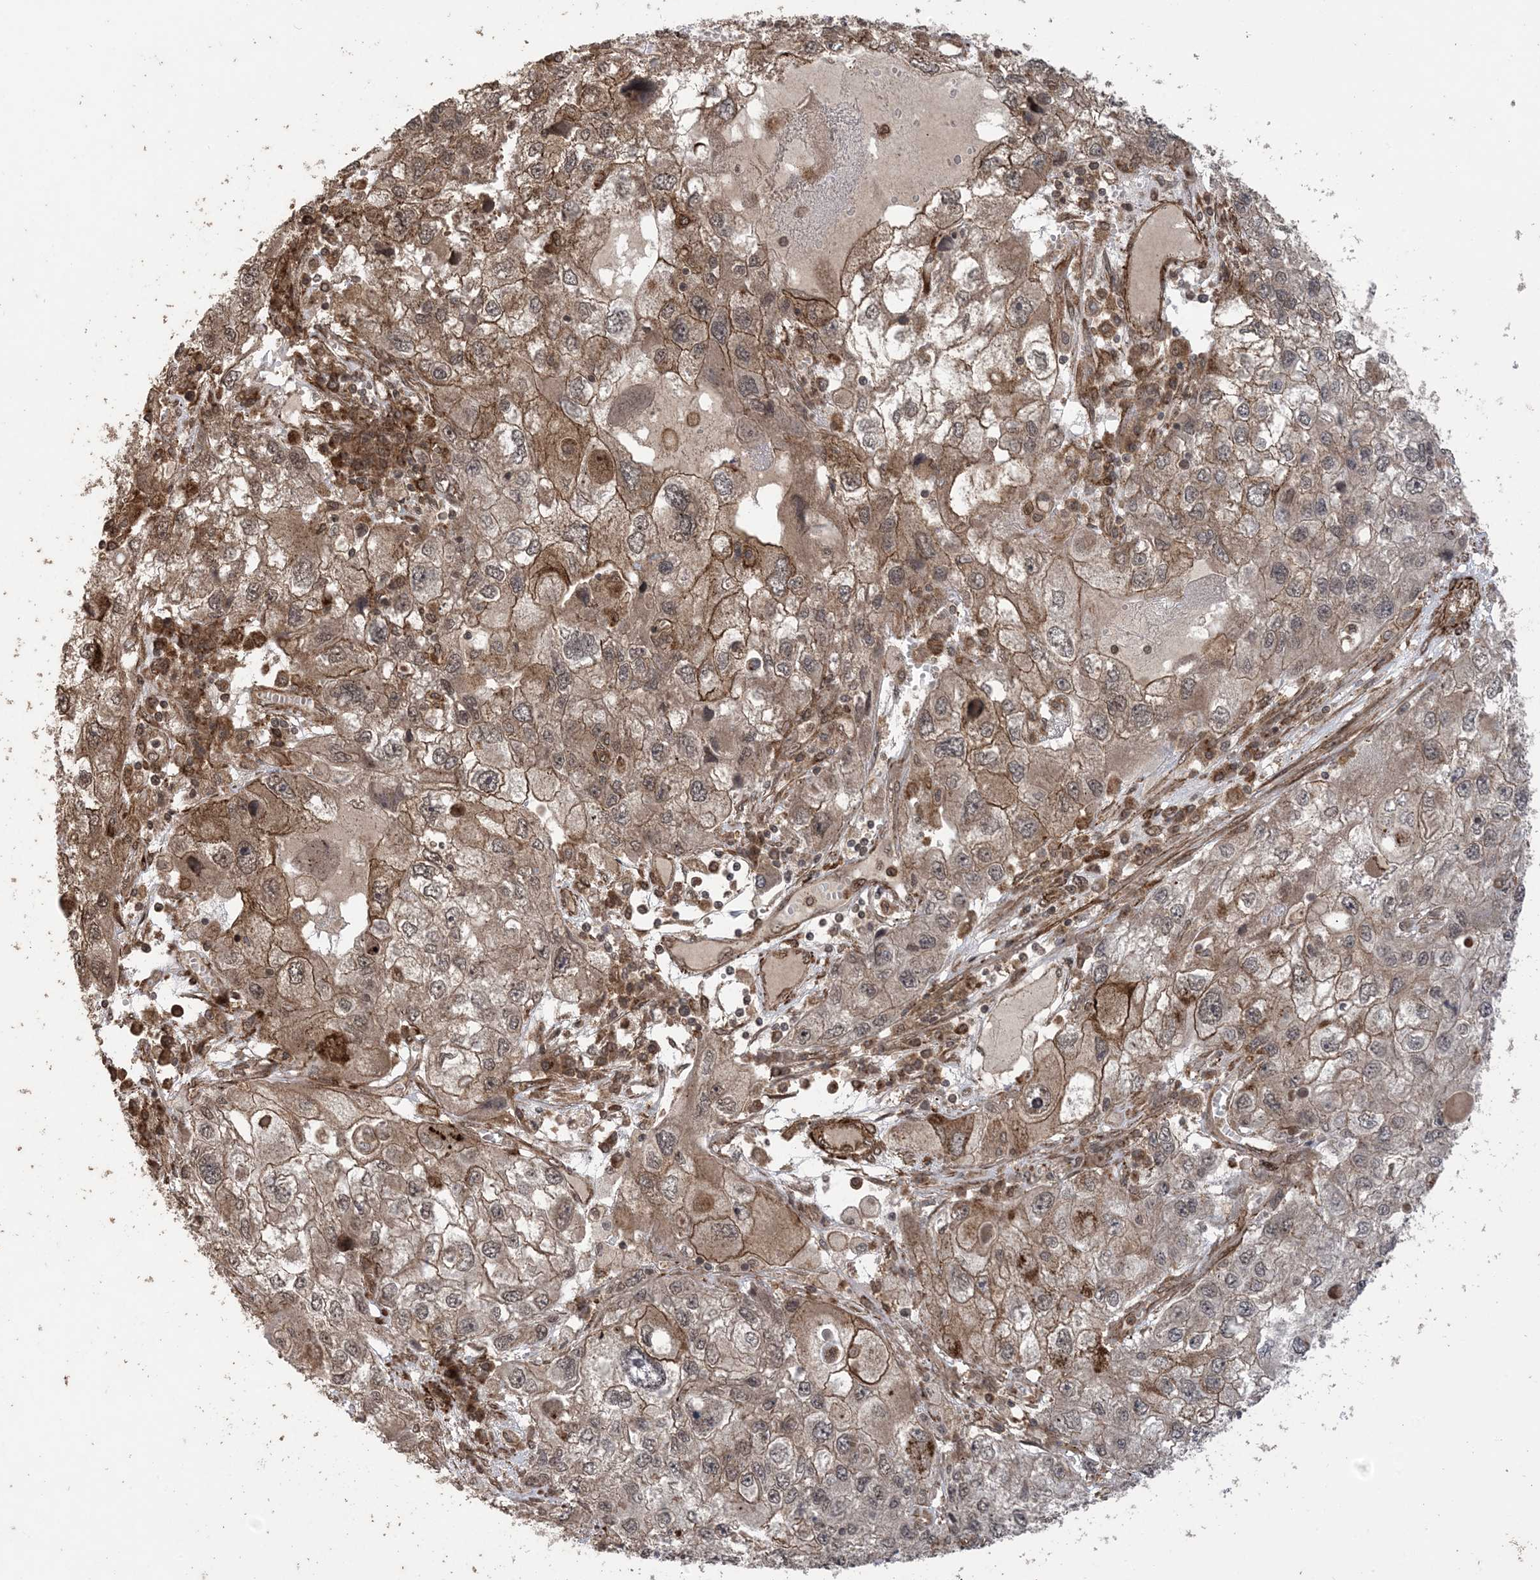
{"staining": {"intensity": "moderate", "quantity": ">75%", "location": "cytoplasmic/membranous,nuclear"}, "tissue": "endometrial cancer", "cell_type": "Tumor cells", "image_type": "cancer", "snomed": [{"axis": "morphology", "description": "Adenocarcinoma, NOS"}, {"axis": "topography", "description": "Endometrium"}], "caption": "A high-resolution micrograph shows immunohistochemistry (IHC) staining of adenocarcinoma (endometrial), which reveals moderate cytoplasmic/membranous and nuclear expression in approximately >75% of tumor cells.", "gene": "ZNF511", "patient": {"sex": "female", "age": 49}}